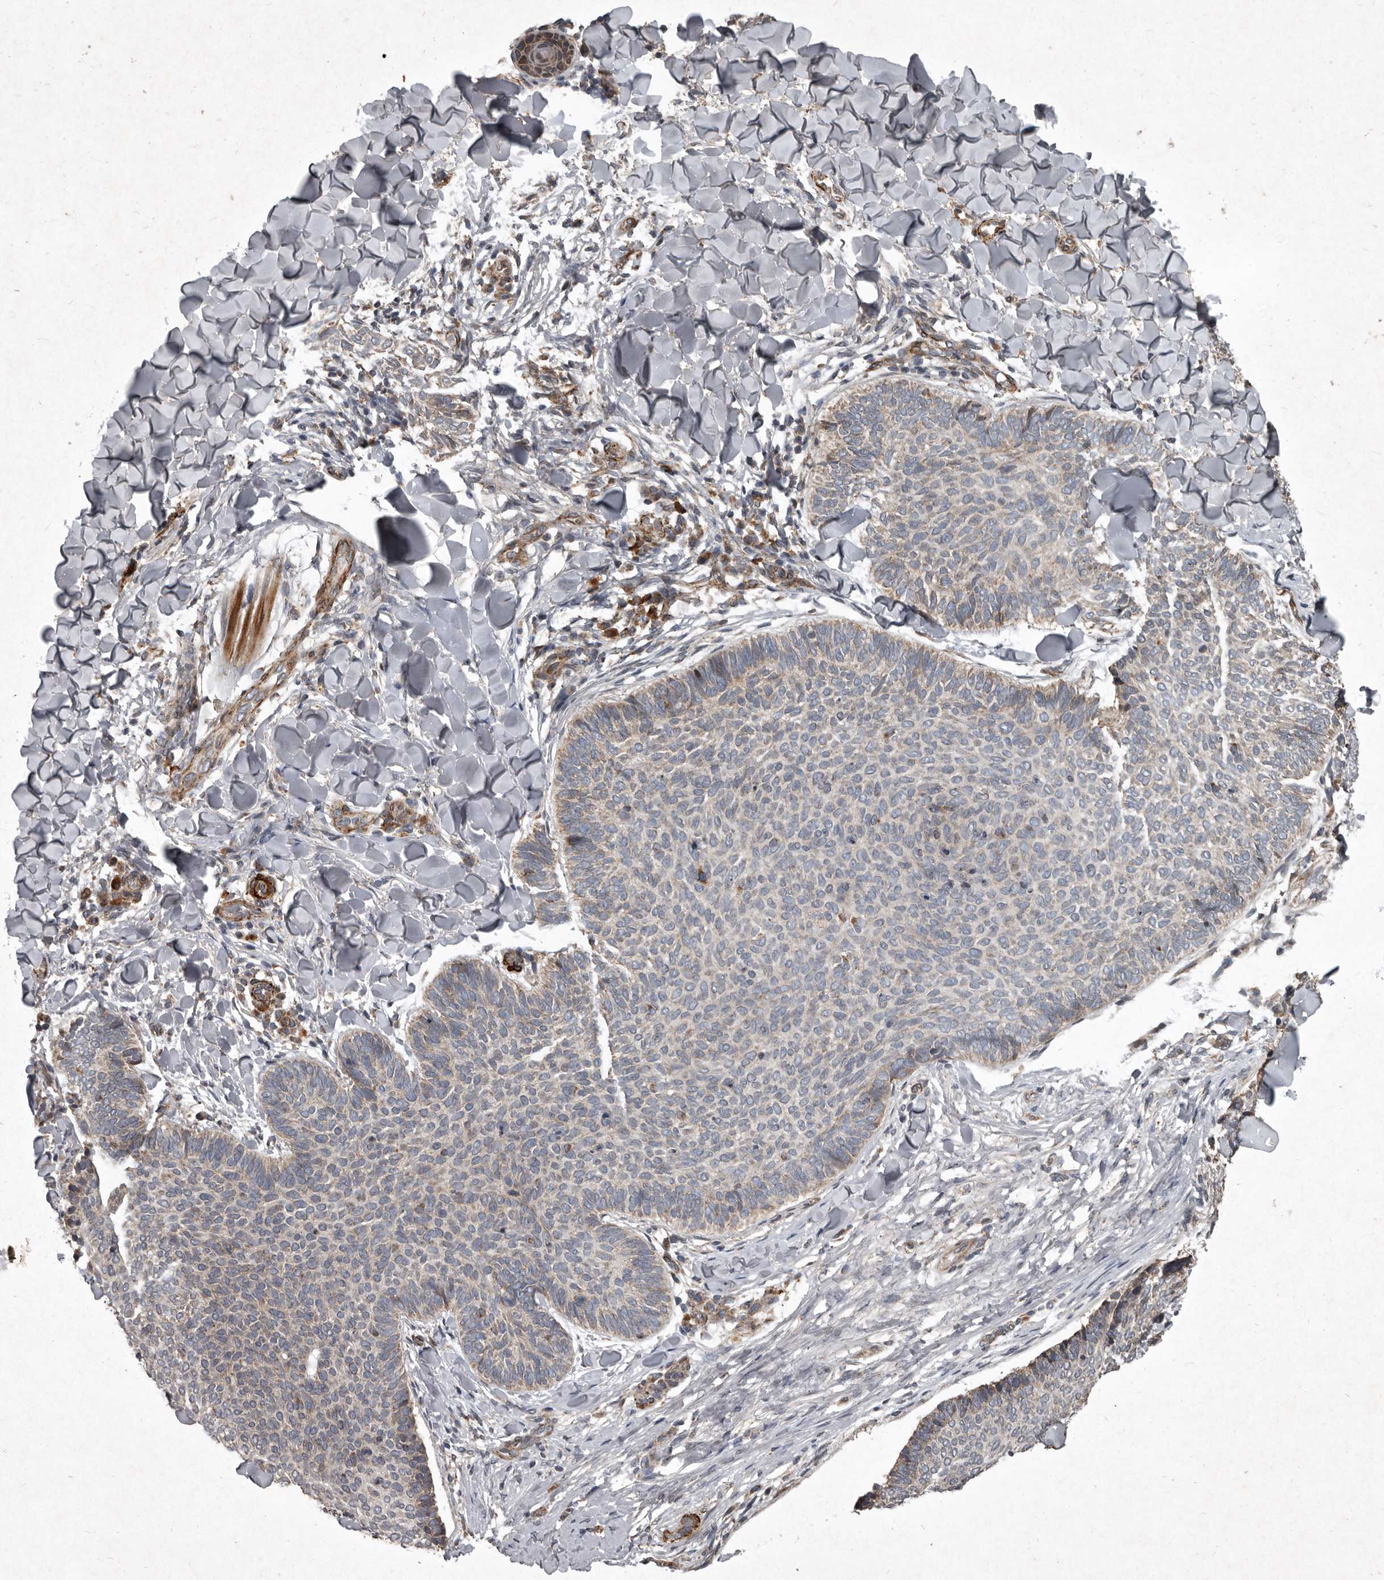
{"staining": {"intensity": "weak", "quantity": "<25%", "location": "cytoplasmic/membranous"}, "tissue": "skin cancer", "cell_type": "Tumor cells", "image_type": "cancer", "snomed": [{"axis": "morphology", "description": "Normal tissue, NOS"}, {"axis": "morphology", "description": "Basal cell carcinoma"}, {"axis": "topography", "description": "Skin"}], "caption": "Skin cancer stained for a protein using IHC reveals no staining tumor cells.", "gene": "MRPS15", "patient": {"sex": "male", "age": 50}}